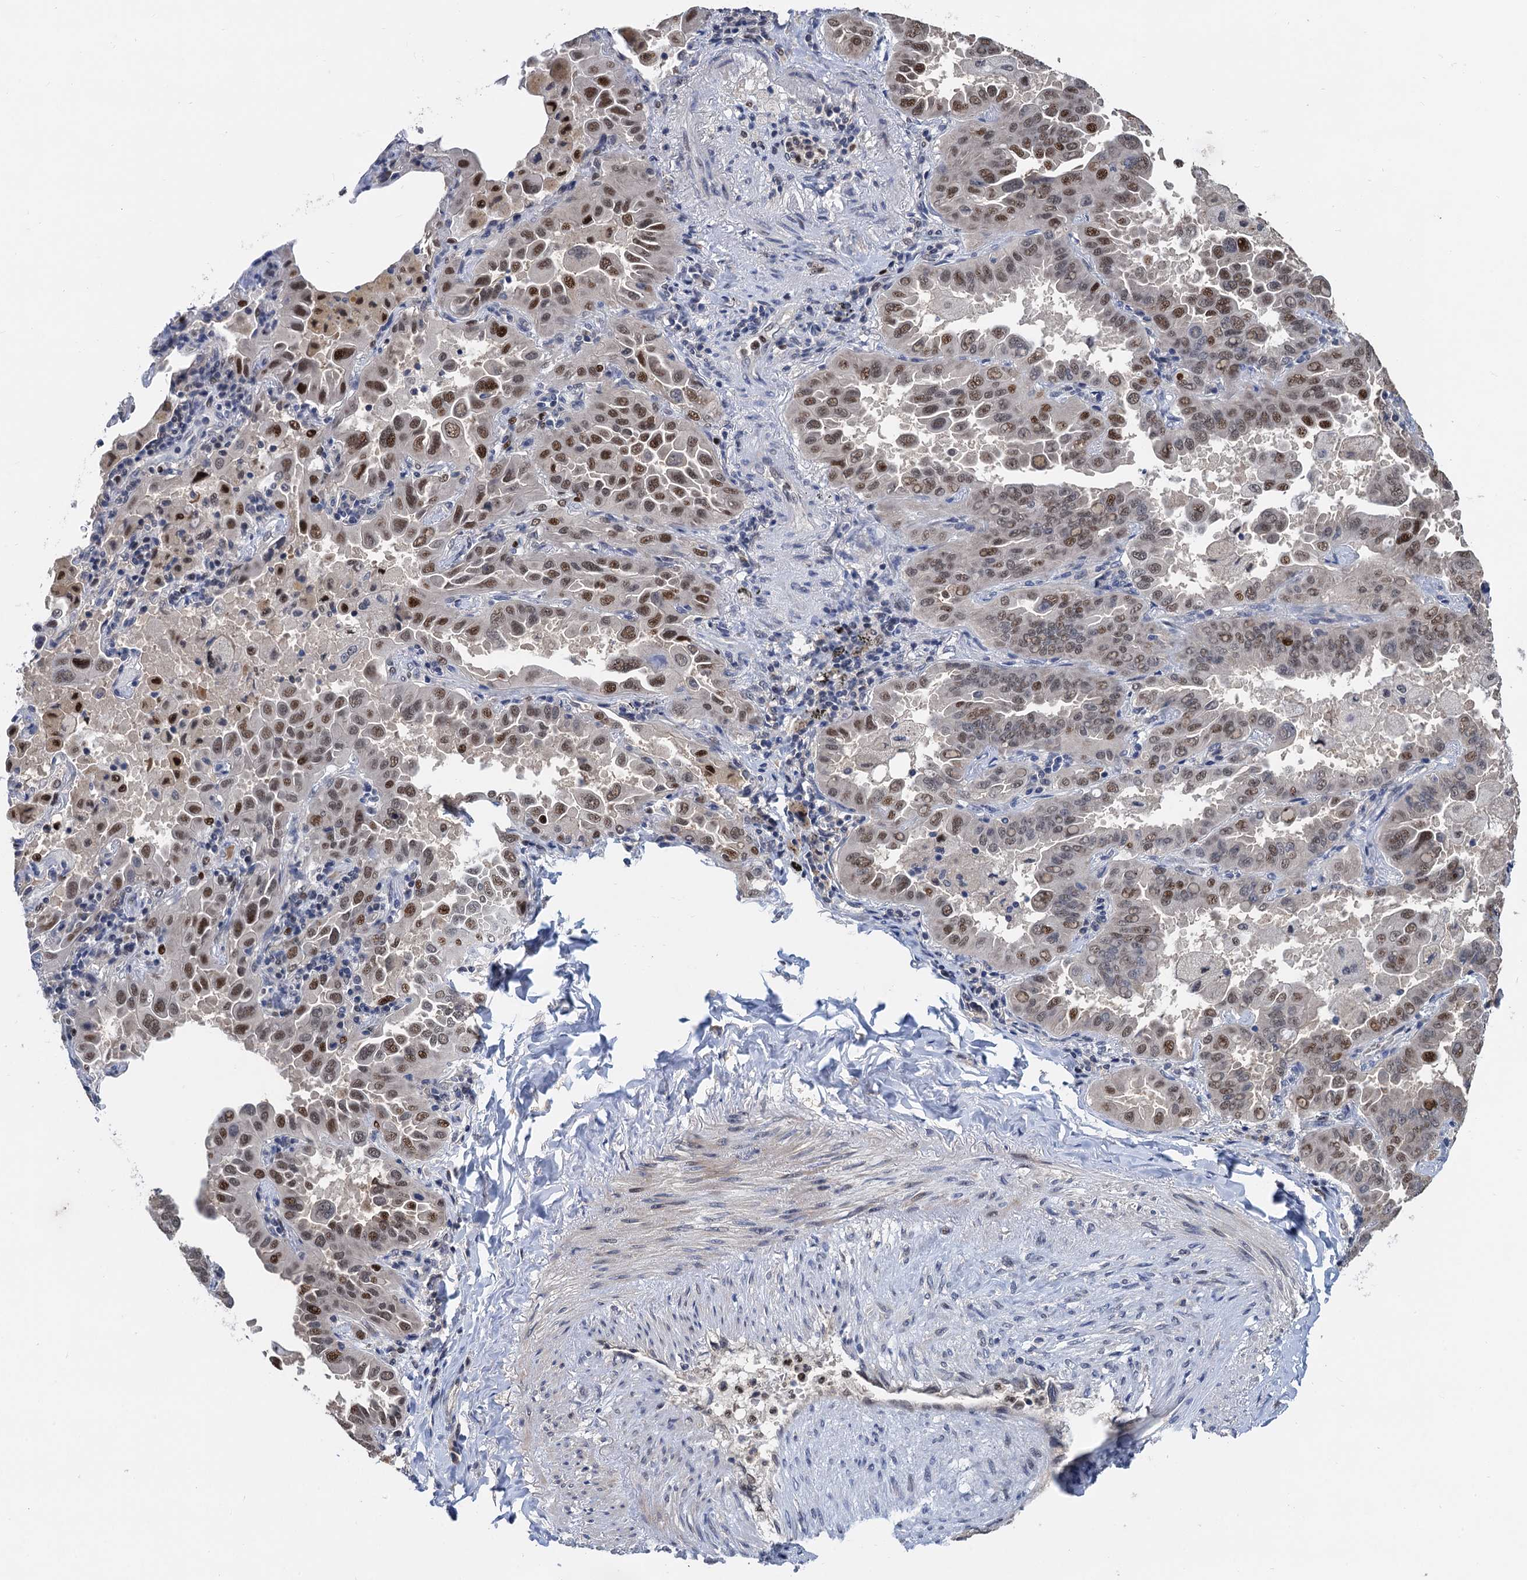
{"staining": {"intensity": "moderate", "quantity": ">75%", "location": "nuclear"}, "tissue": "lung cancer", "cell_type": "Tumor cells", "image_type": "cancer", "snomed": [{"axis": "morphology", "description": "Adenocarcinoma, NOS"}, {"axis": "topography", "description": "Lung"}], "caption": "Adenocarcinoma (lung) stained with immunohistochemistry shows moderate nuclear staining in approximately >75% of tumor cells.", "gene": "TSEN34", "patient": {"sex": "male", "age": 64}}